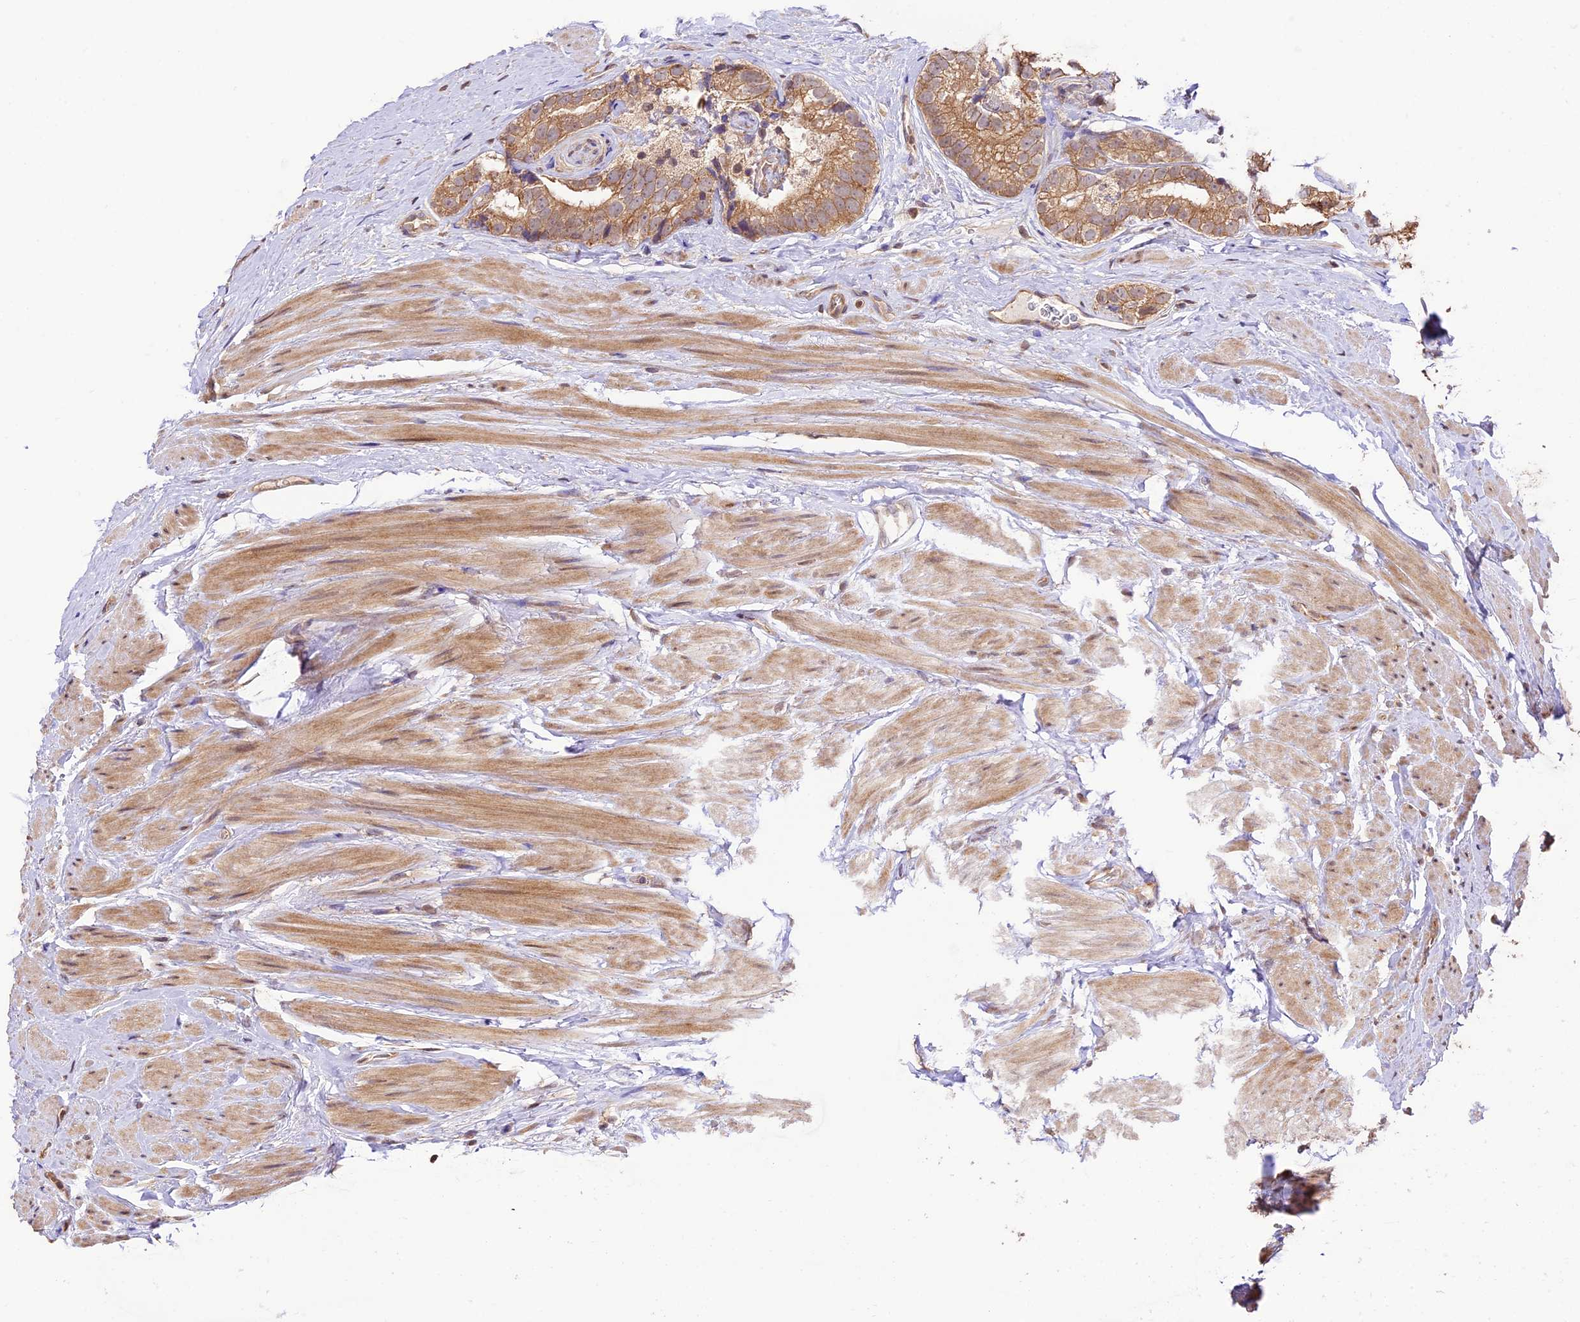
{"staining": {"intensity": "moderate", "quantity": ">75%", "location": "cytoplasmic/membranous"}, "tissue": "prostate cancer", "cell_type": "Tumor cells", "image_type": "cancer", "snomed": [{"axis": "morphology", "description": "Adenocarcinoma, High grade"}, {"axis": "topography", "description": "Prostate"}], "caption": "Prostate cancer (adenocarcinoma (high-grade)) tissue demonstrates moderate cytoplasmic/membranous expression in approximately >75% of tumor cells, visualized by immunohistochemistry.", "gene": "BCAS4", "patient": {"sex": "male", "age": 56}}